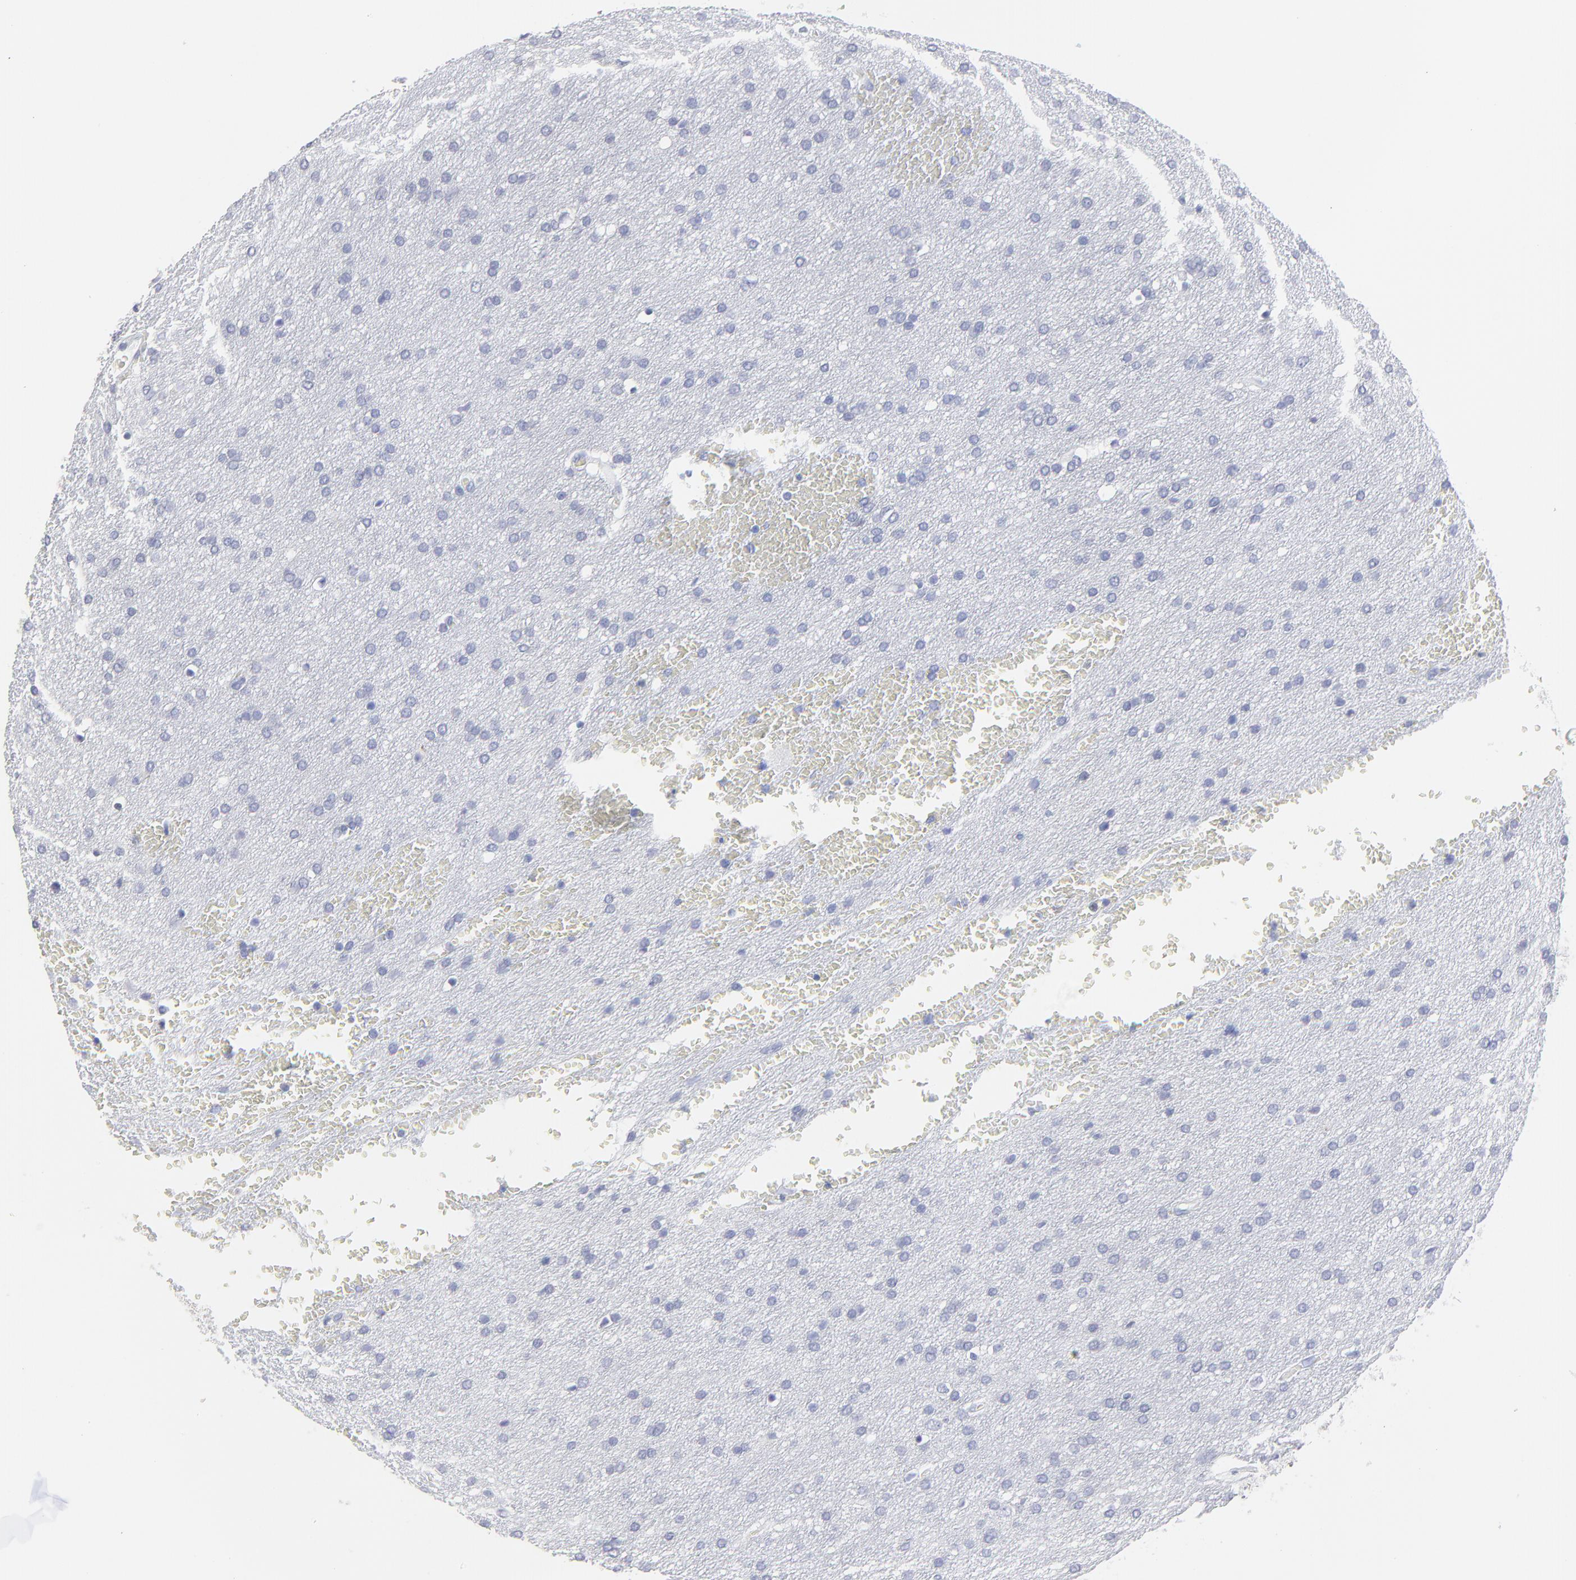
{"staining": {"intensity": "negative", "quantity": "none", "location": "none"}, "tissue": "glioma", "cell_type": "Tumor cells", "image_type": "cancer", "snomed": [{"axis": "morphology", "description": "Glioma, malignant, Low grade"}, {"axis": "topography", "description": "Brain"}], "caption": "Tumor cells are negative for protein expression in human malignant glioma (low-grade).", "gene": "NCAPH", "patient": {"sex": "female", "age": 32}}